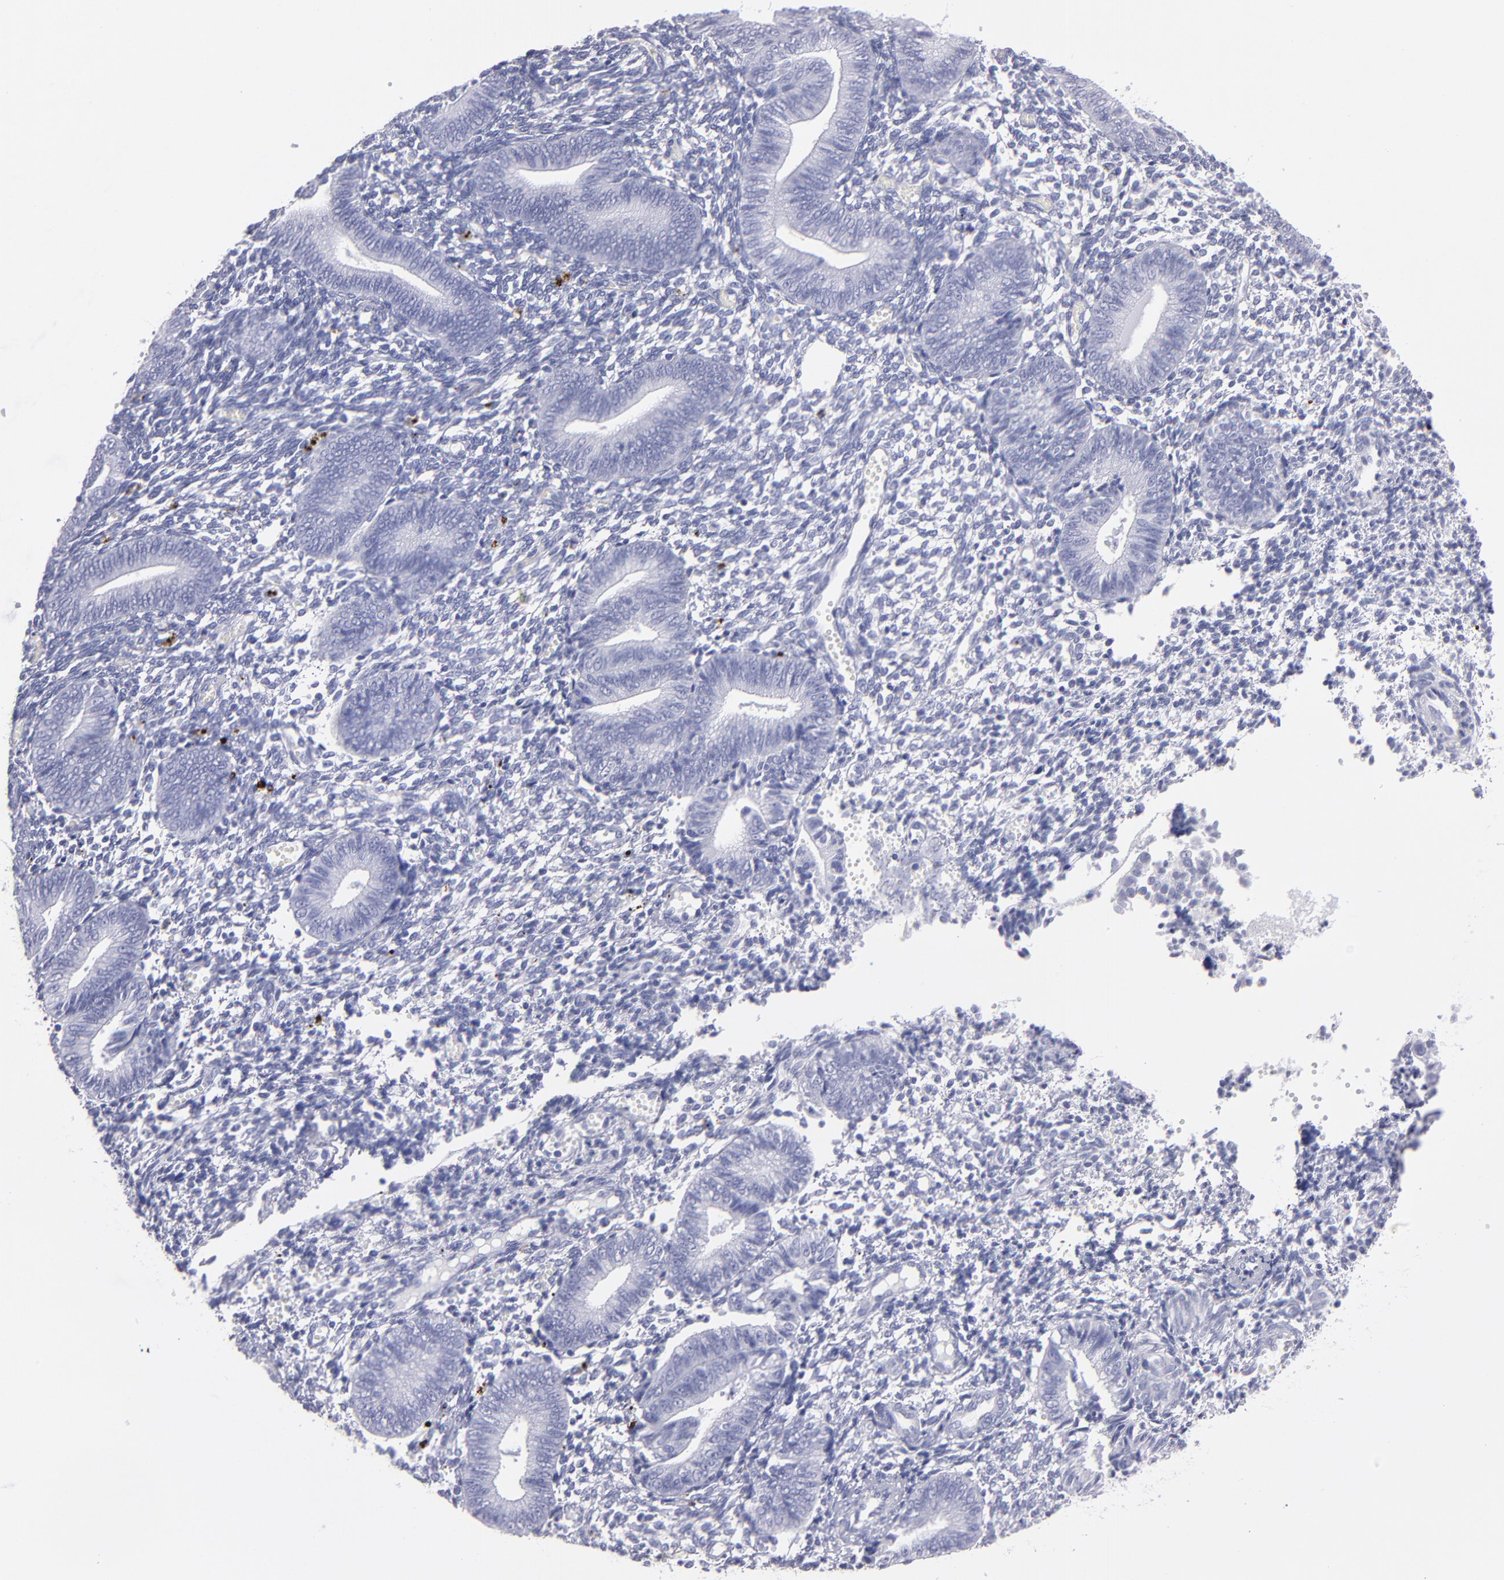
{"staining": {"intensity": "negative", "quantity": "none", "location": "none"}, "tissue": "endometrium", "cell_type": "Cells in endometrial stroma", "image_type": "normal", "snomed": [{"axis": "morphology", "description": "Normal tissue, NOS"}, {"axis": "topography", "description": "Uterus"}, {"axis": "topography", "description": "Endometrium"}], "caption": "Unremarkable endometrium was stained to show a protein in brown. There is no significant staining in cells in endometrial stroma.", "gene": "MB", "patient": {"sex": "female", "age": 33}}